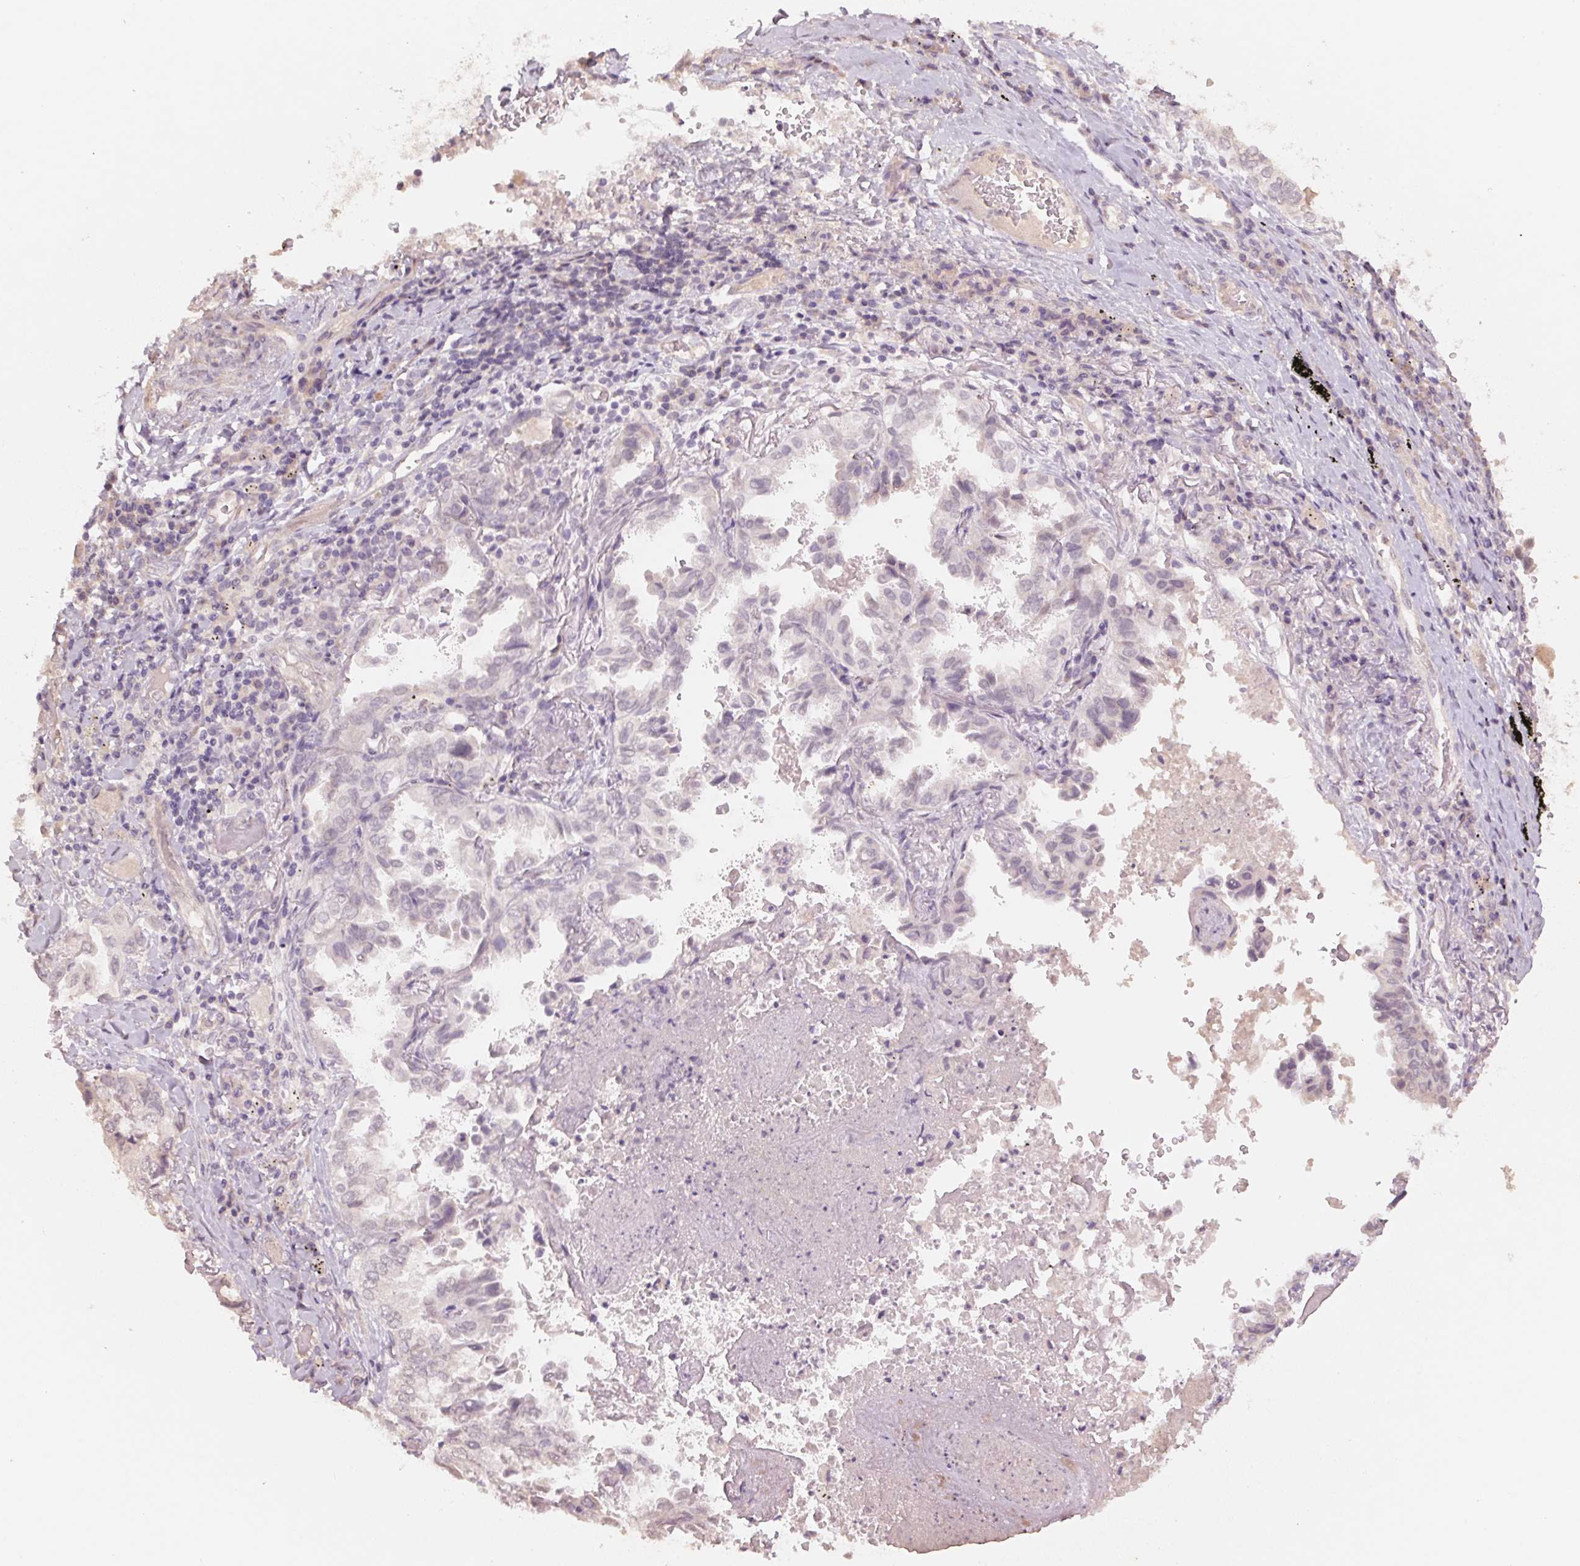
{"staining": {"intensity": "negative", "quantity": "none", "location": "none"}, "tissue": "lung cancer", "cell_type": "Tumor cells", "image_type": "cancer", "snomed": [{"axis": "morphology", "description": "Aneuploidy"}, {"axis": "morphology", "description": "Adenocarcinoma, NOS"}, {"axis": "morphology", "description": "Adenocarcinoma, metastatic, NOS"}, {"axis": "topography", "description": "Lymph node"}, {"axis": "topography", "description": "Lung"}], "caption": "A high-resolution histopathology image shows immunohistochemistry (IHC) staining of metastatic adenocarcinoma (lung), which demonstrates no significant positivity in tumor cells. (DAB IHC with hematoxylin counter stain).", "gene": "PPIA", "patient": {"sex": "female", "age": 48}}